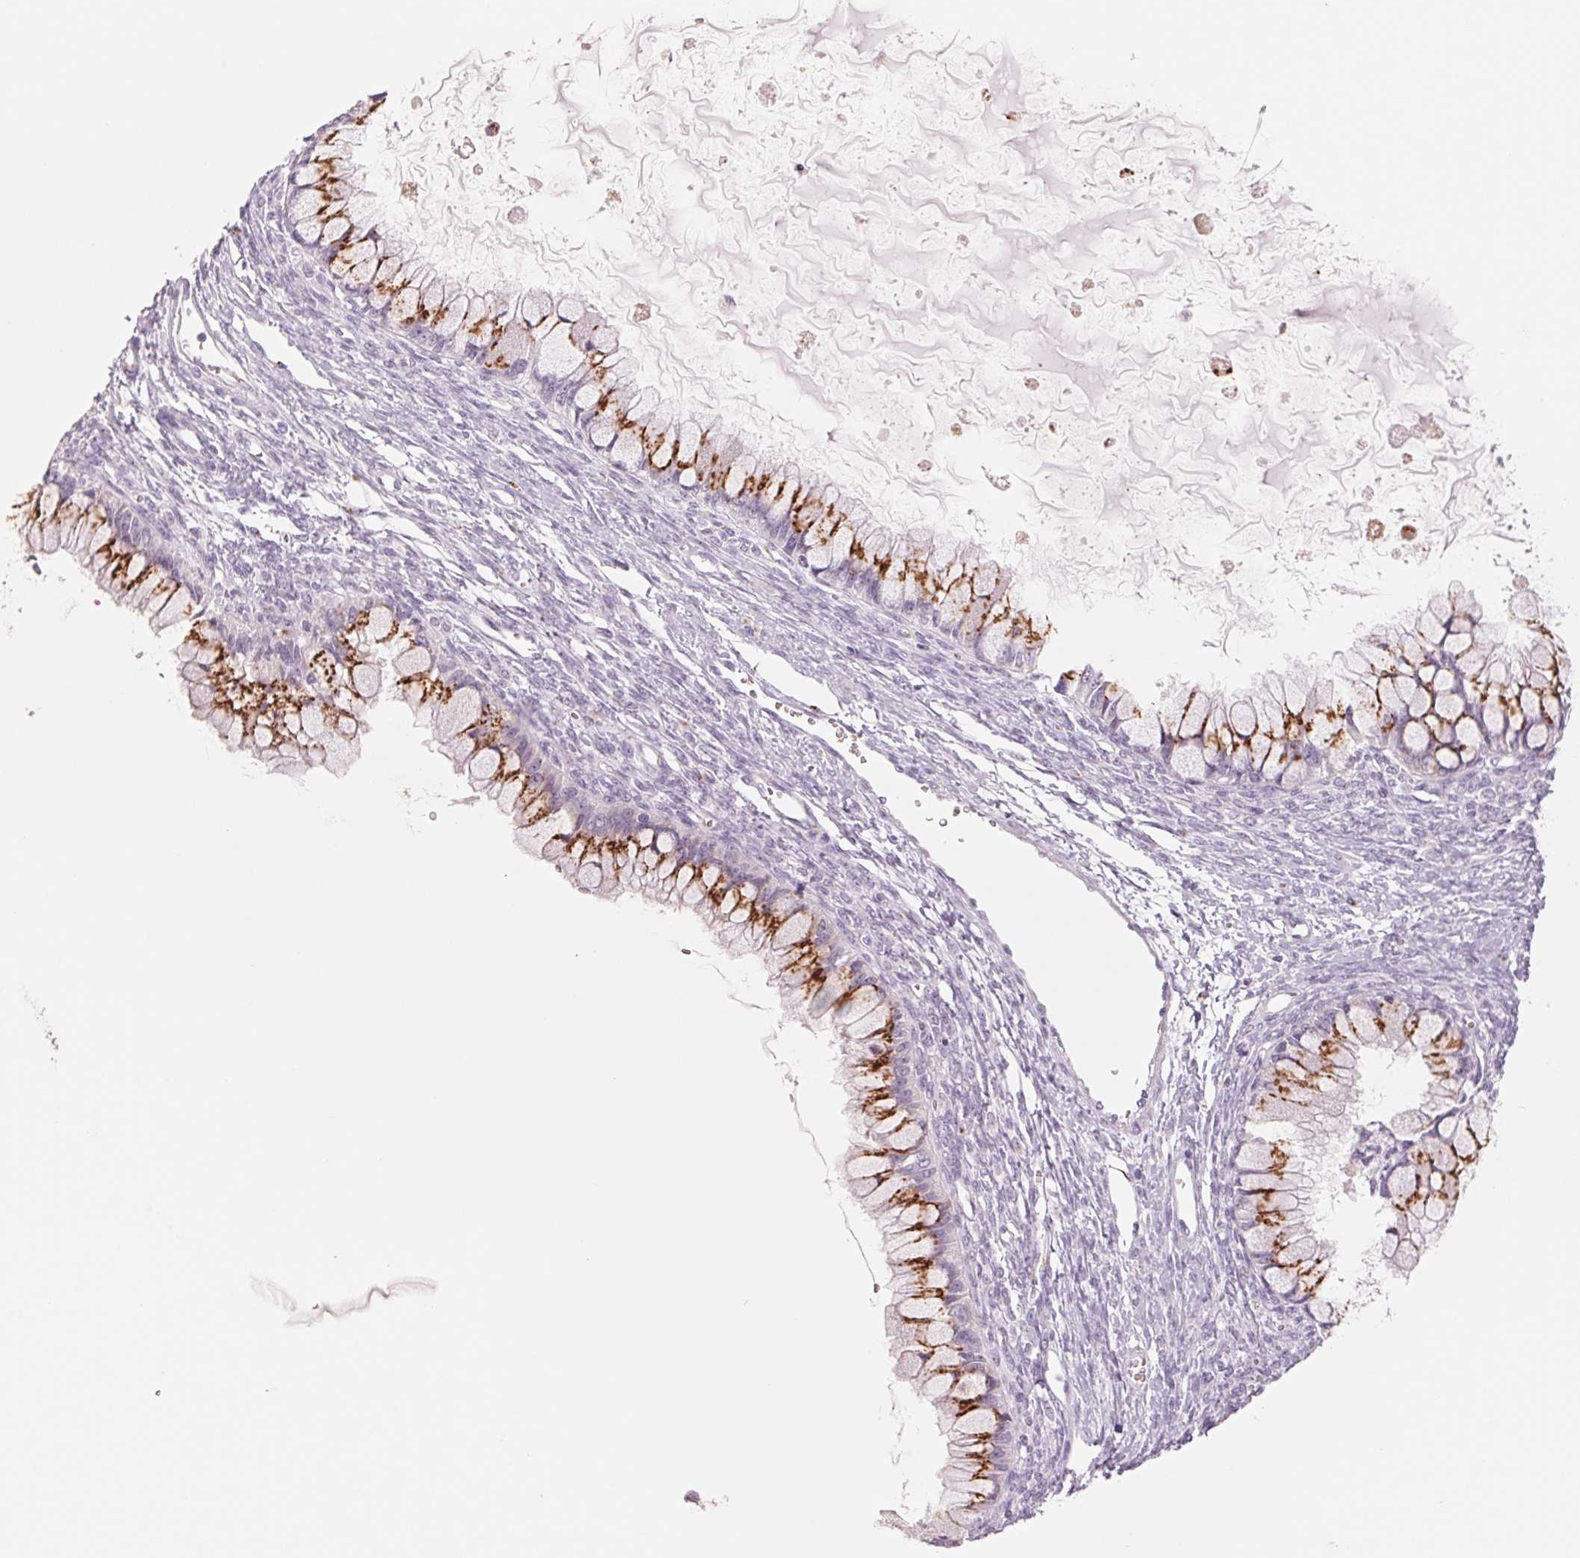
{"staining": {"intensity": "strong", "quantity": ">75%", "location": "cytoplasmic/membranous"}, "tissue": "ovarian cancer", "cell_type": "Tumor cells", "image_type": "cancer", "snomed": [{"axis": "morphology", "description": "Cystadenocarcinoma, mucinous, NOS"}, {"axis": "topography", "description": "Ovary"}], "caption": "About >75% of tumor cells in ovarian mucinous cystadenocarcinoma exhibit strong cytoplasmic/membranous protein positivity as visualized by brown immunohistochemical staining.", "gene": "GALNT7", "patient": {"sex": "female", "age": 34}}